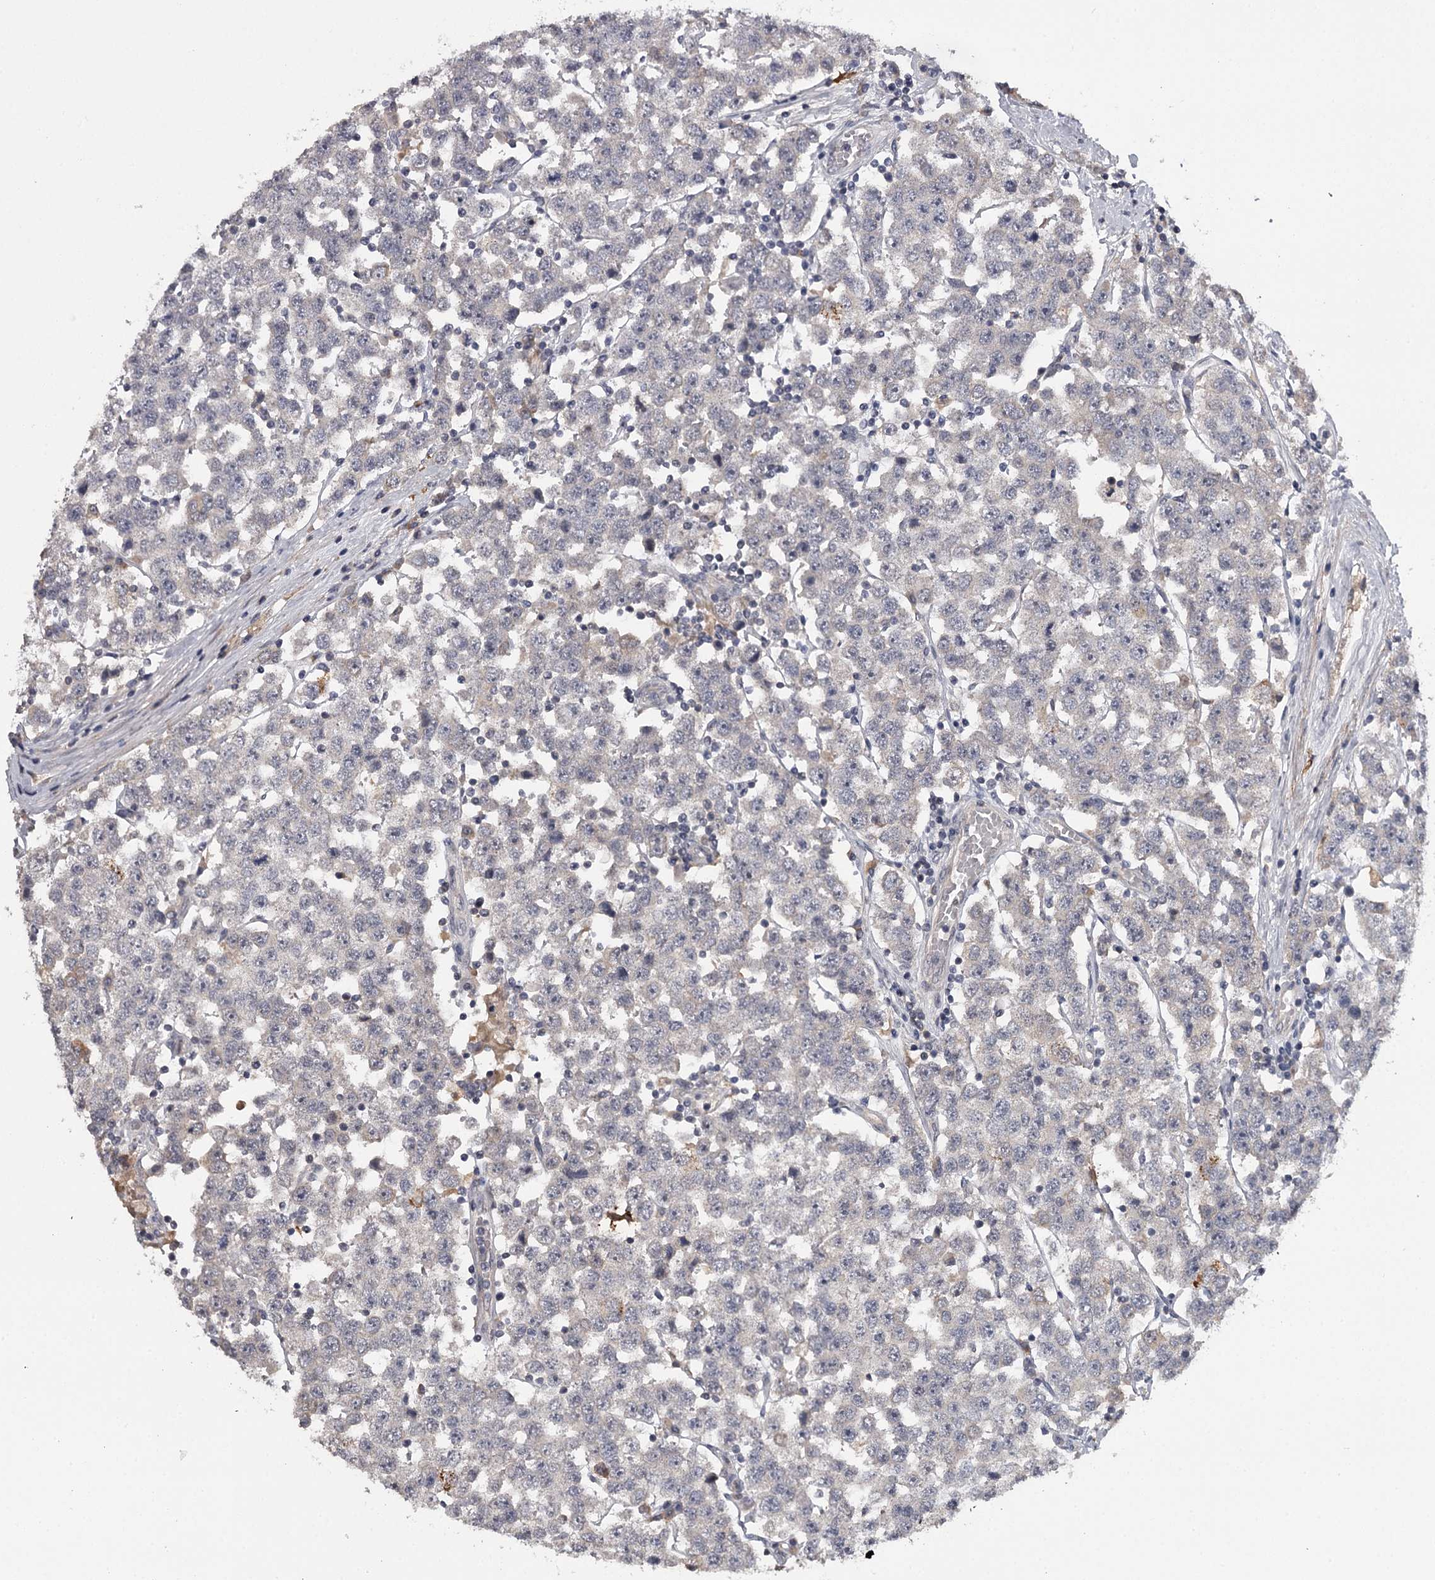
{"staining": {"intensity": "weak", "quantity": "<25%", "location": "cytoplasmic/membranous"}, "tissue": "testis cancer", "cell_type": "Tumor cells", "image_type": "cancer", "snomed": [{"axis": "morphology", "description": "Seminoma, NOS"}, {"axis": "topography", "description": "Testis"}], "caption": "Immunohistochemical staining of human testis cancer demonstrates no significant positivity in tumor cells.", "gene": "CWF19L2", "patient": {"sex": "male", "age": 28}}